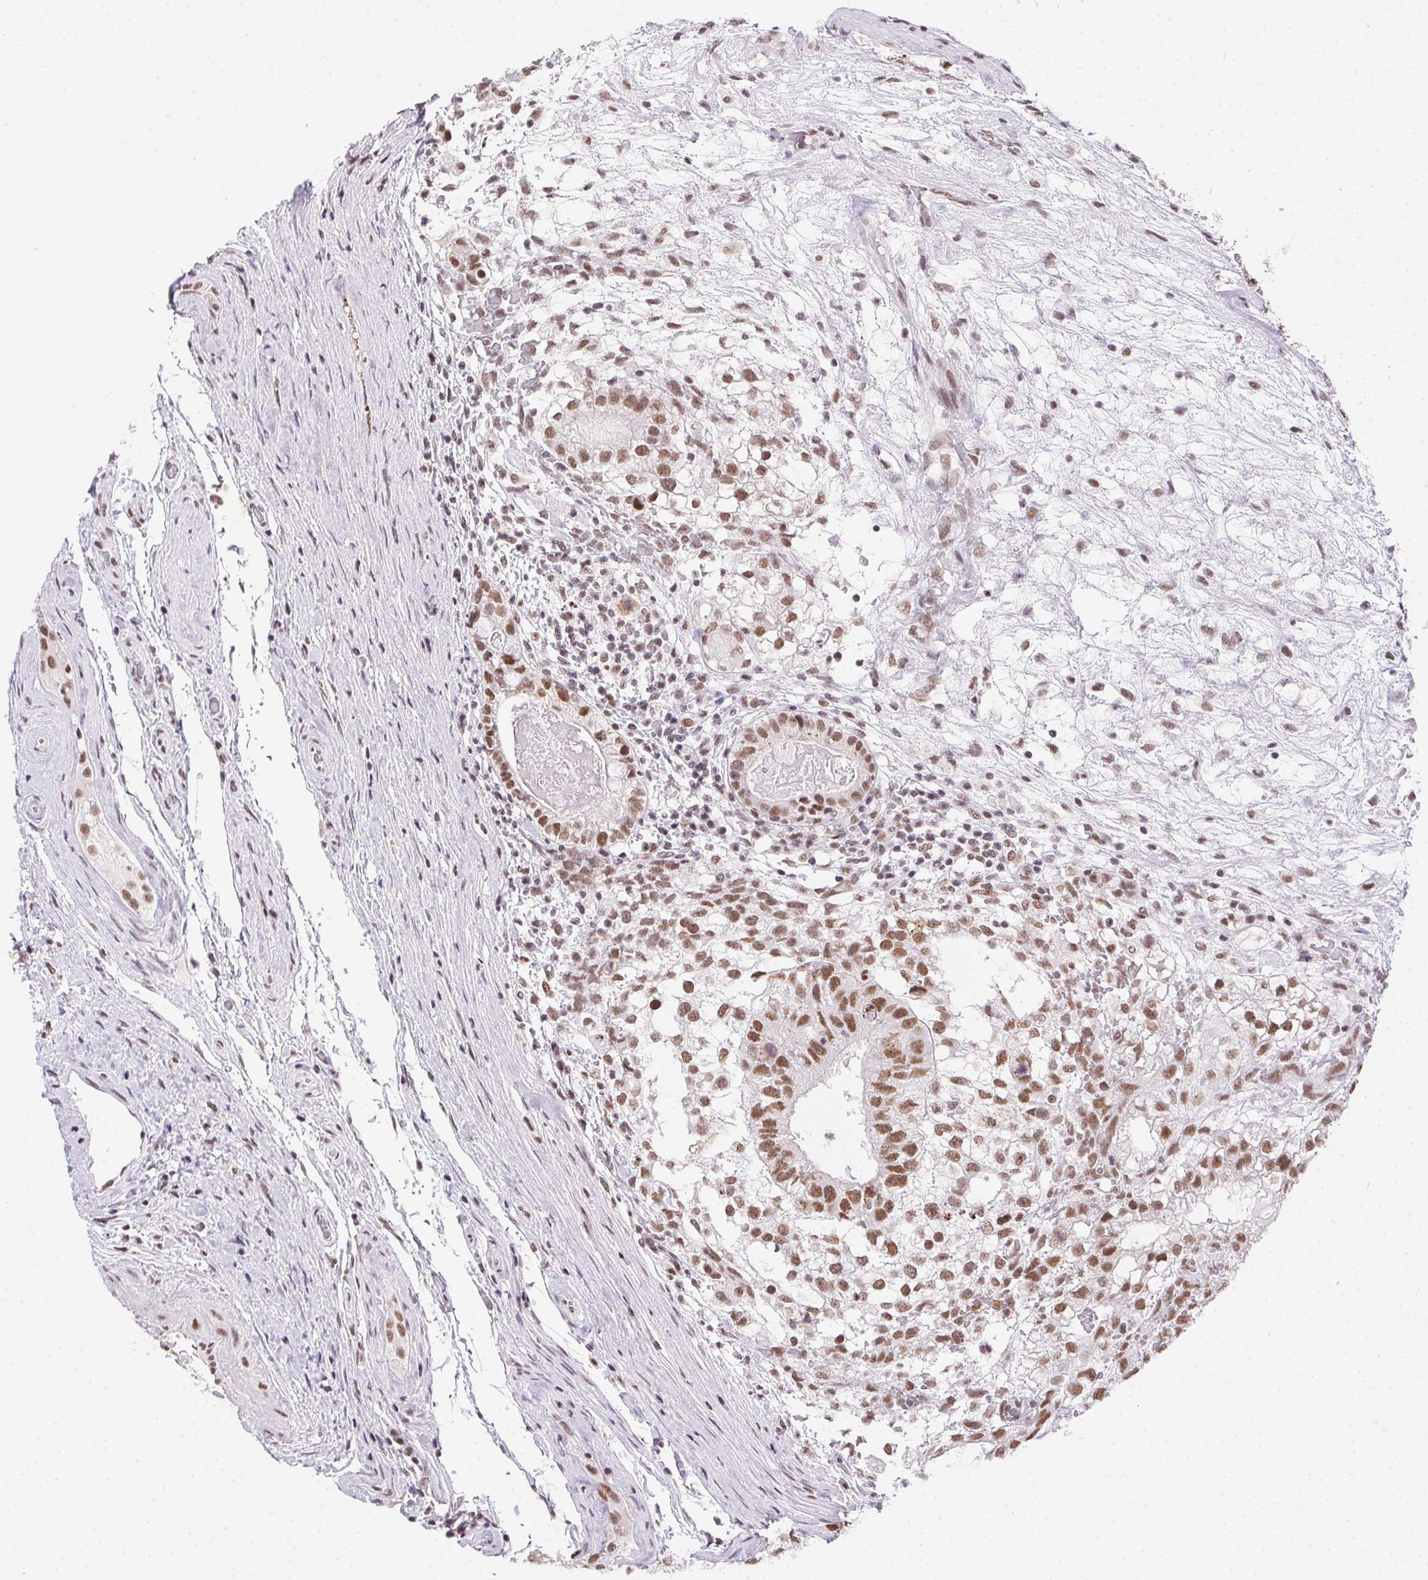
{"staining": {"intensity": "moderate", "quantity": ">75%", "location": "nuclear"}, "tissue": "testis cancer", "cell_type": "Tumor cells", "image_type": "cancer", "snomed": [{"axis": "morphology", "description": "Seminoma, NOS"}, {"axis": "morphology", "description": "Carcinoma, Embryonal, NOS"}, {"axis": "topography", "description": "Testis"}], "caption": "Immunohistochemical staining of seminoma (testis) shows moderate nuclear protein positivity in about >75% of tumor cells.", "gene": "TRA2B", "patient": {"sex": "male", "age": 41}}